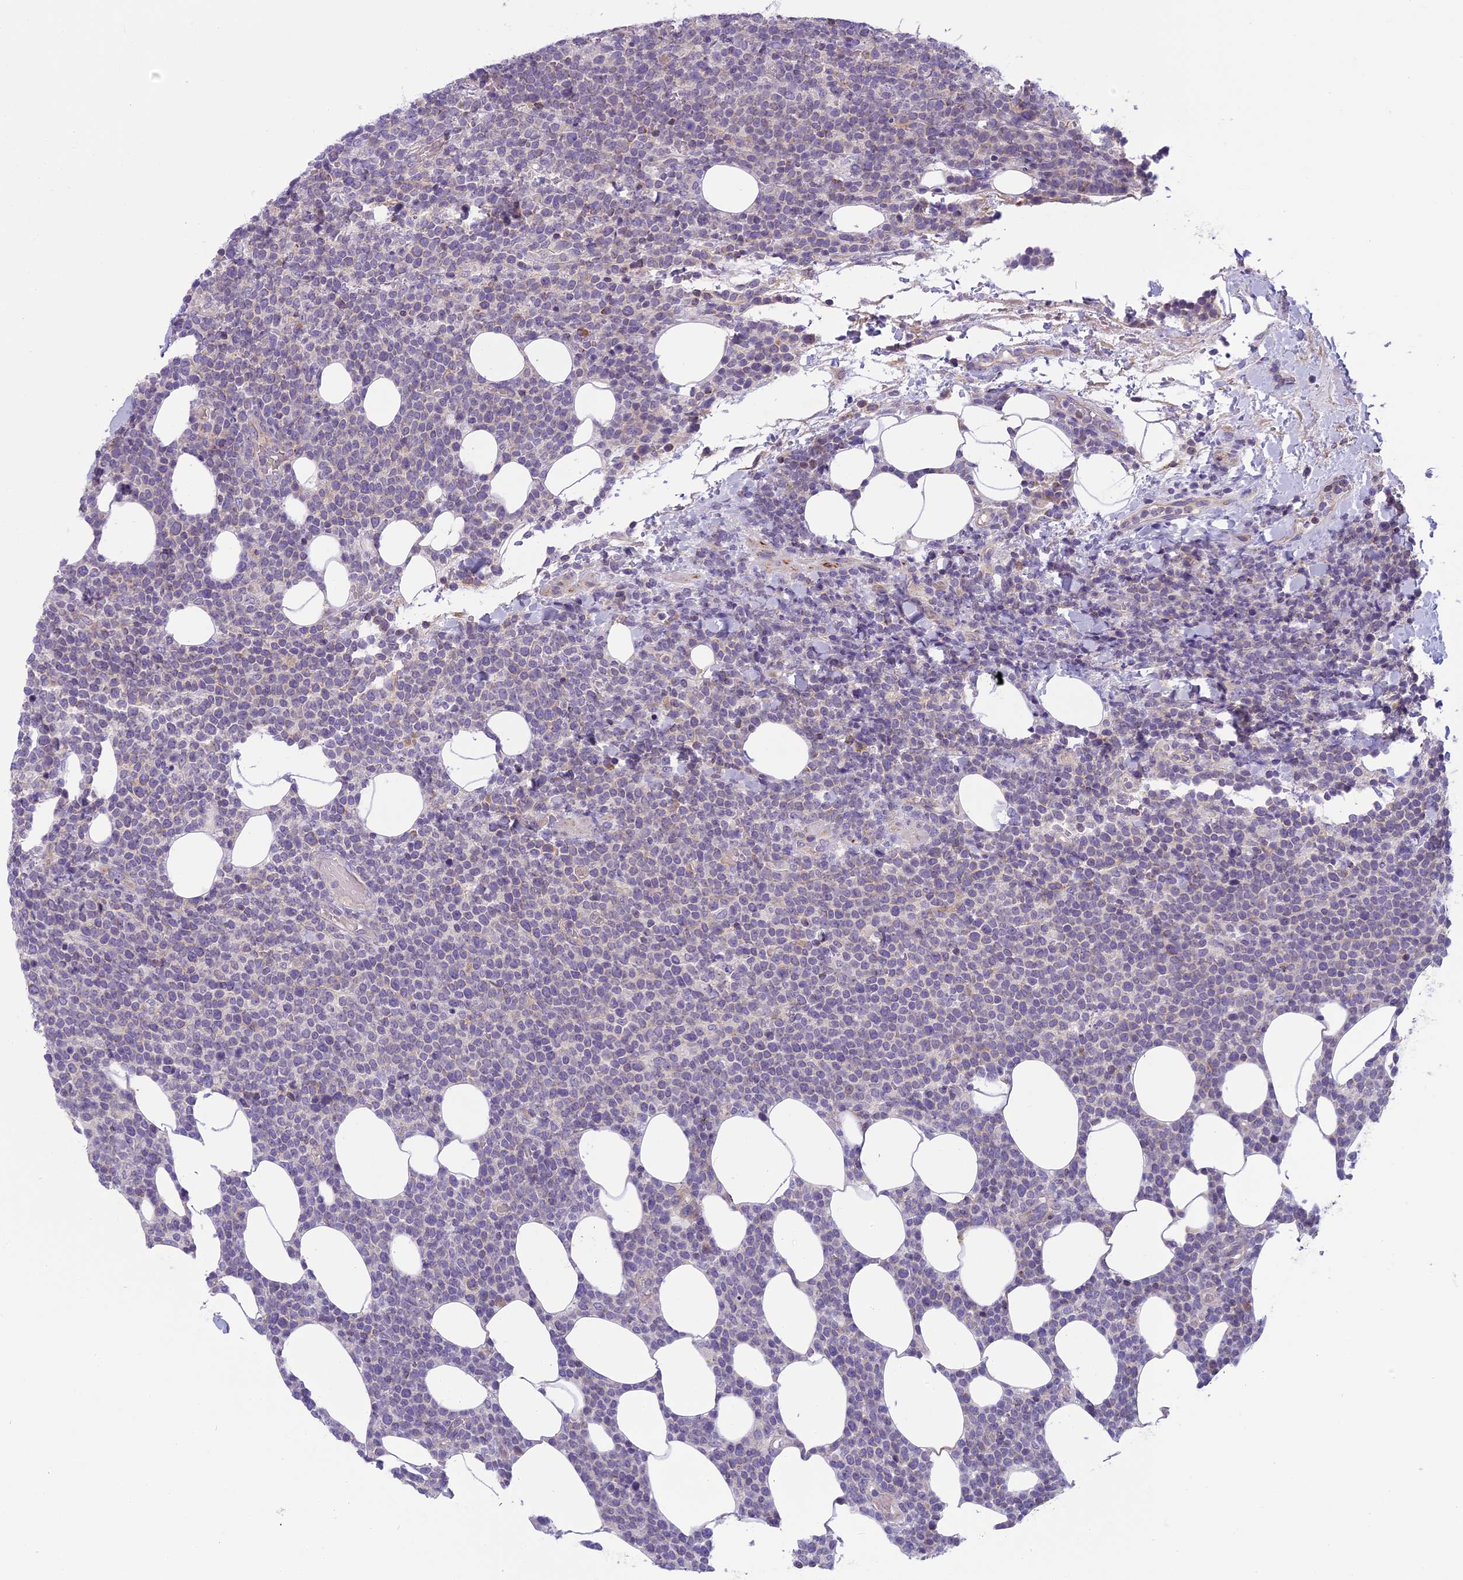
{"staining": {"intensity": "negative", "quantity": "none", "location": "none"}, "tissue": "lymphoma", "cell_type": "Tumor cells", "image_type": "cancer", "snomed": [{"axis": "morphology", "description": "Malignant lymphoma, non-Hodgkin's type, High grade"}, {"axis": "topography", "description": "Lymph node"}], "caption": "Immunohistochemical staining of malignant lymphoma, non-Hodgkin's type (high-grade) reveals no significant expression in tumor cells.", "gene": "ARHGEF37", "patient": {"sex": "male", "age": 61}}